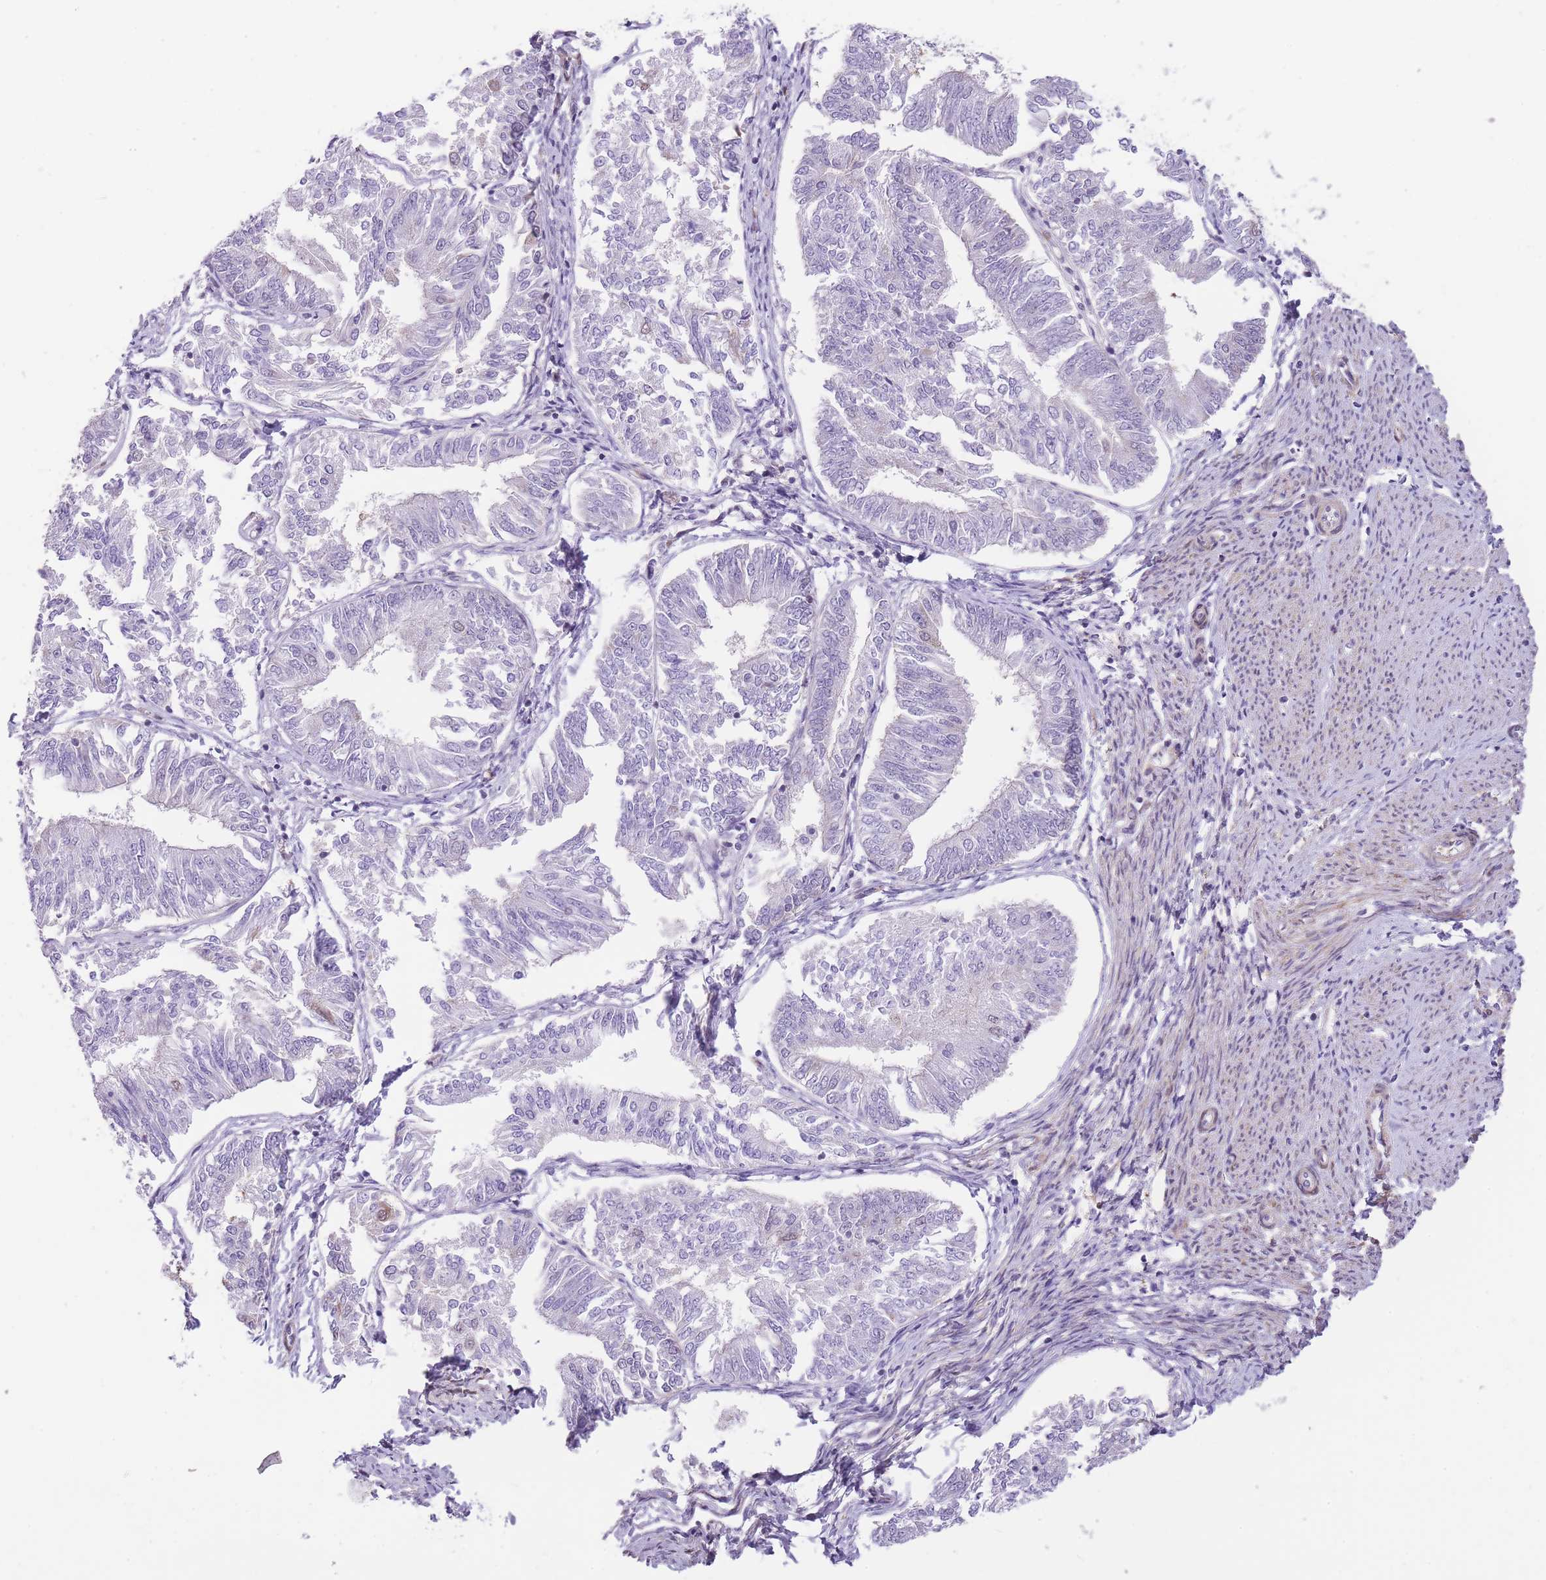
{"staining": {"intensity": "negative", "quantity": "none", "location": "none"}, "tissue": "endometrial cancer", "cell_type": "Tumor cells", "image_type": "cancer", "snomed": [{"axis": "morphology", "description": "Adenocarcinoma, NOS"}, {"axis": "topography", "description": "Endometrium"}], "caption": "Tumor cells are negative for brown protein staining in endometrial cancer.", "gene": "OR11H12", "patient": {"sex": "female", "age": 58}}